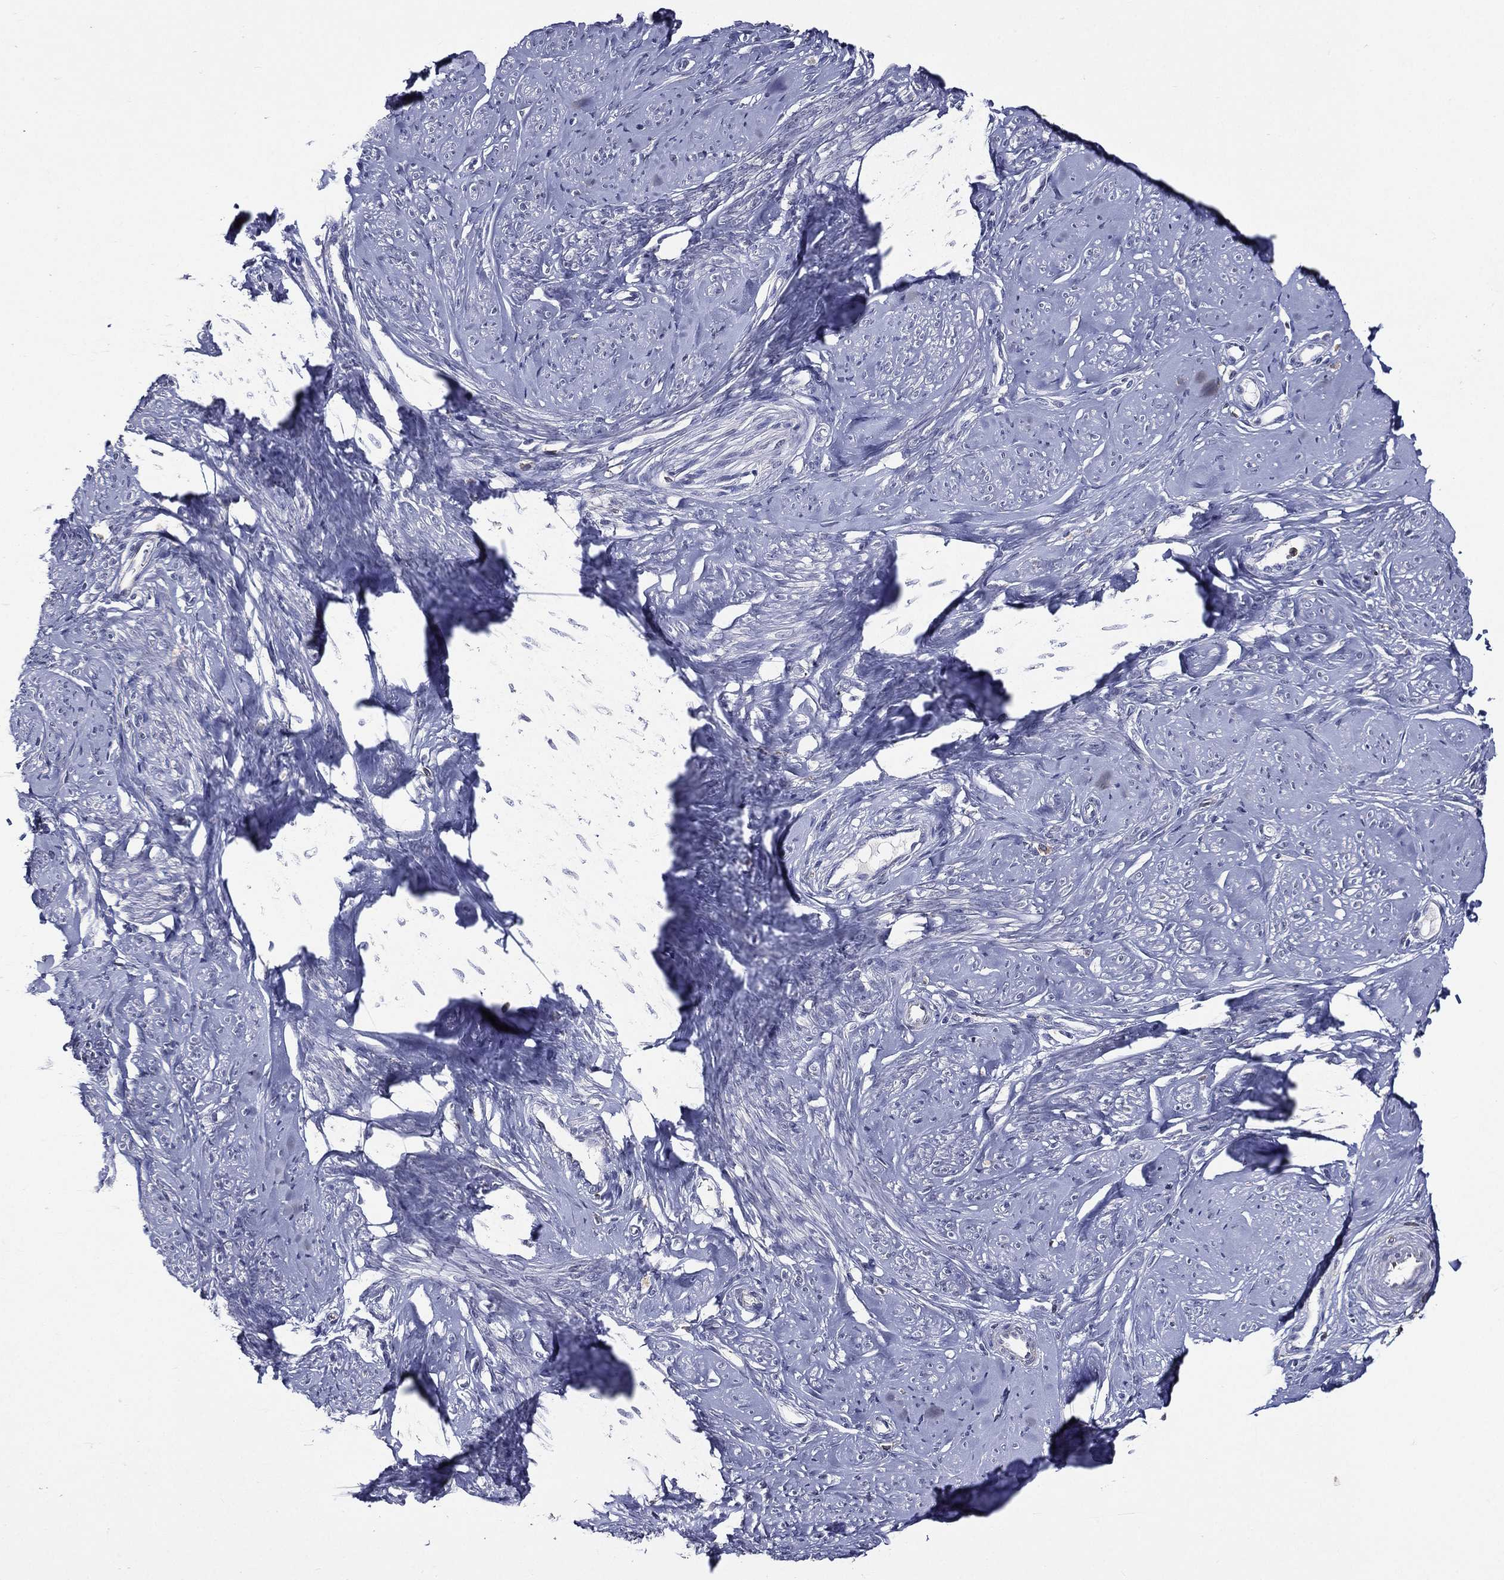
{"staining": {"intensity": "negative", "quantity": "none", "location": "none"}, "tissue": "smooth muscle", "cell_type": "Smooth muscle cells", "image_type": "normal", "snomed": [{"axis": "morphology", "description": "Normal tissue, NOS"}, {"axis": "topography", "description": "Smooth muscle"}], "caption": "Smooth muscle was stained to show a protein in brown. There is no significant expression in smooth muscle cells. Nuclei are stained in blue.", "gene": "GPR171", "patient": {"sex": "female", "age": 48}}